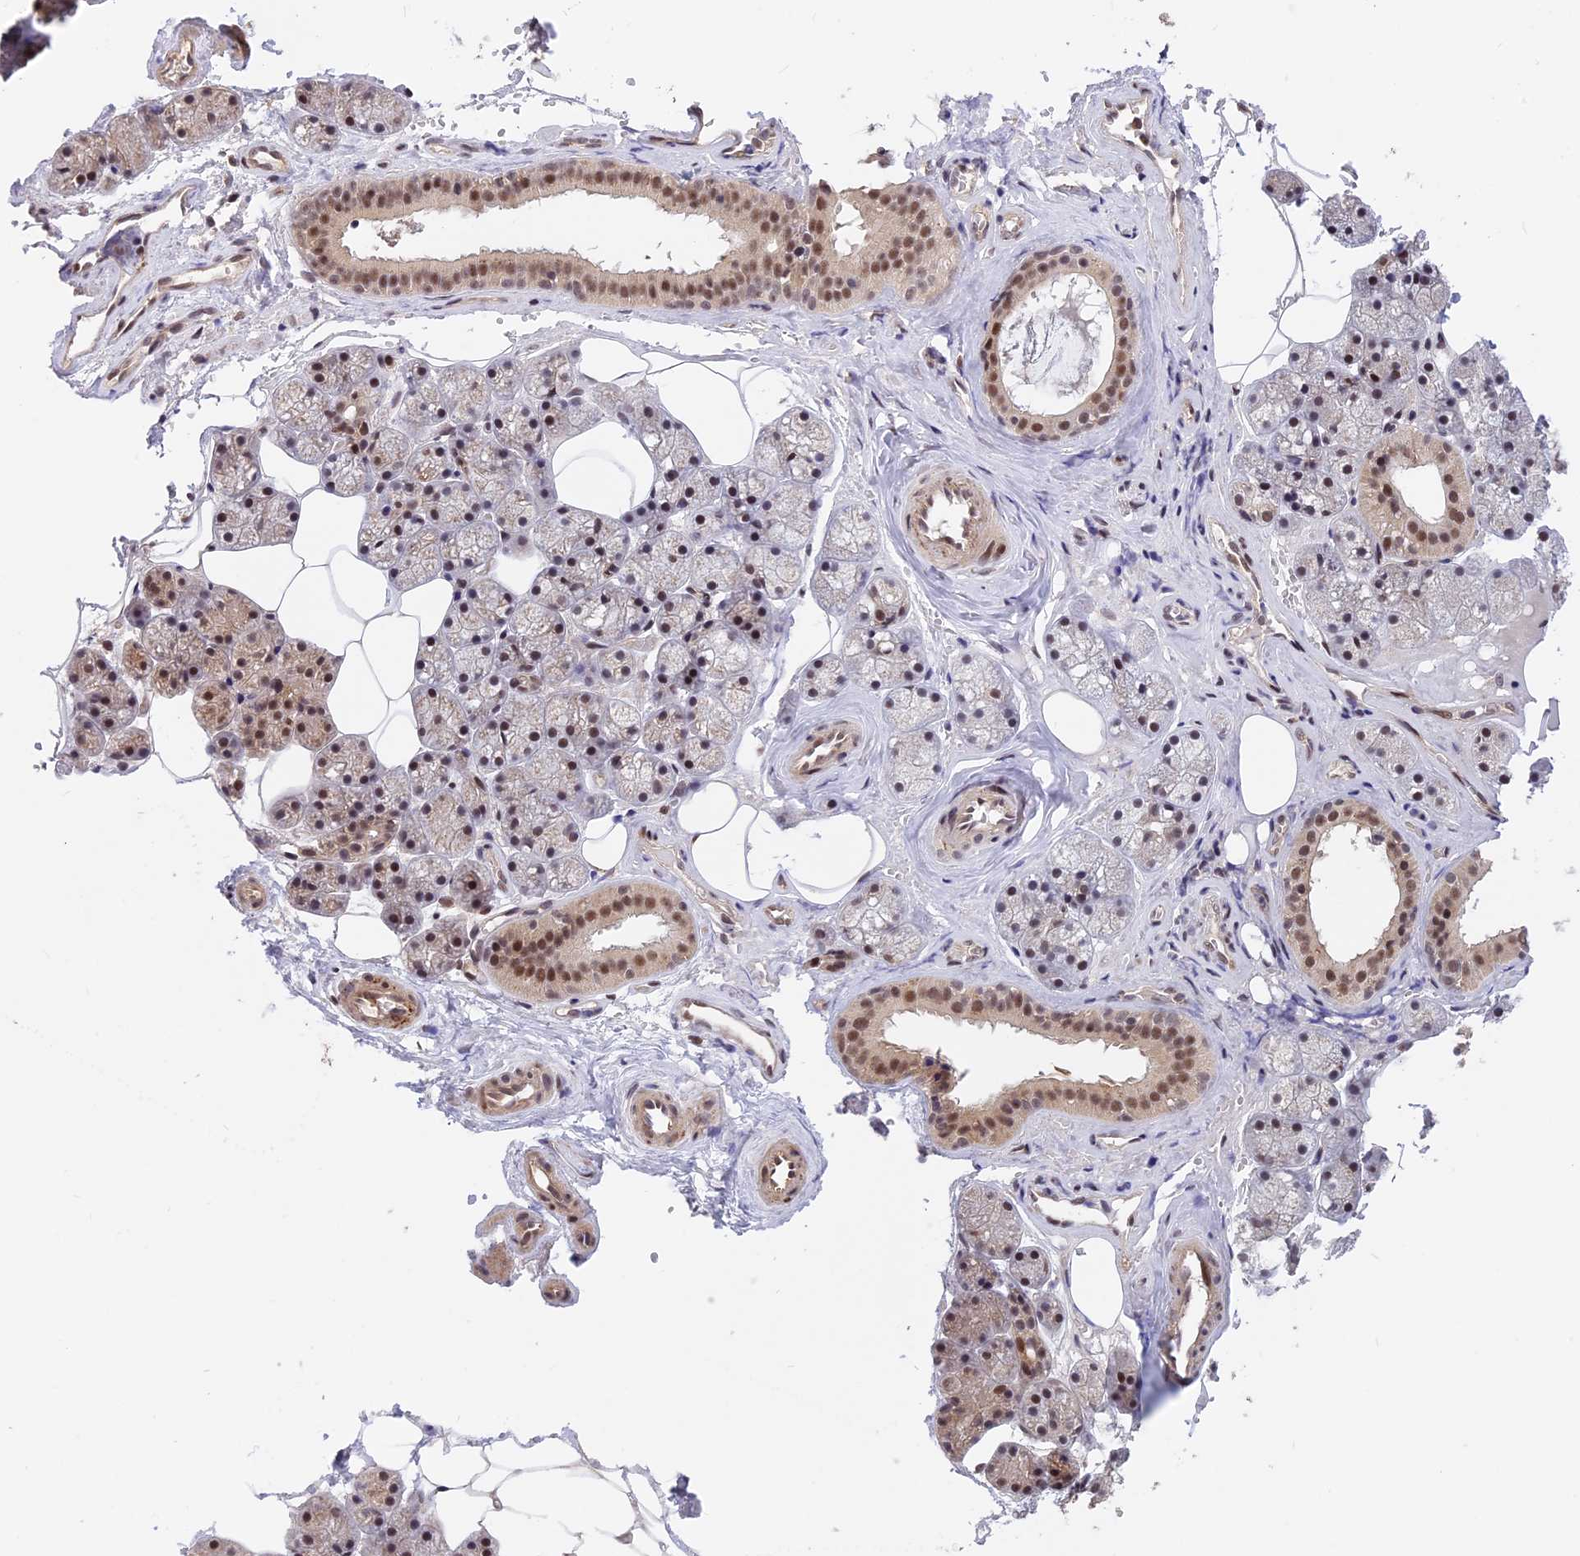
{"staining": {"intensity": "moderate", "quantity": ">75%", "location": "nuclear"}, "tissue": "salivary gland", "cell_type": "Glandular cells", "image_type": "normal", "snomed": [{"axis": "morphology", "description": "Normal tissue, NOS"}, {"axis": "topography", "description": "Salivary gland"}], "caption": "Immunohistochemical staining of normal human salivary gland exhibits medium levels of moderate nuclear staining in about >75% of glandular cells.", "gene": "POLR2C", "patient": {"sex": "male", "age": 62}}